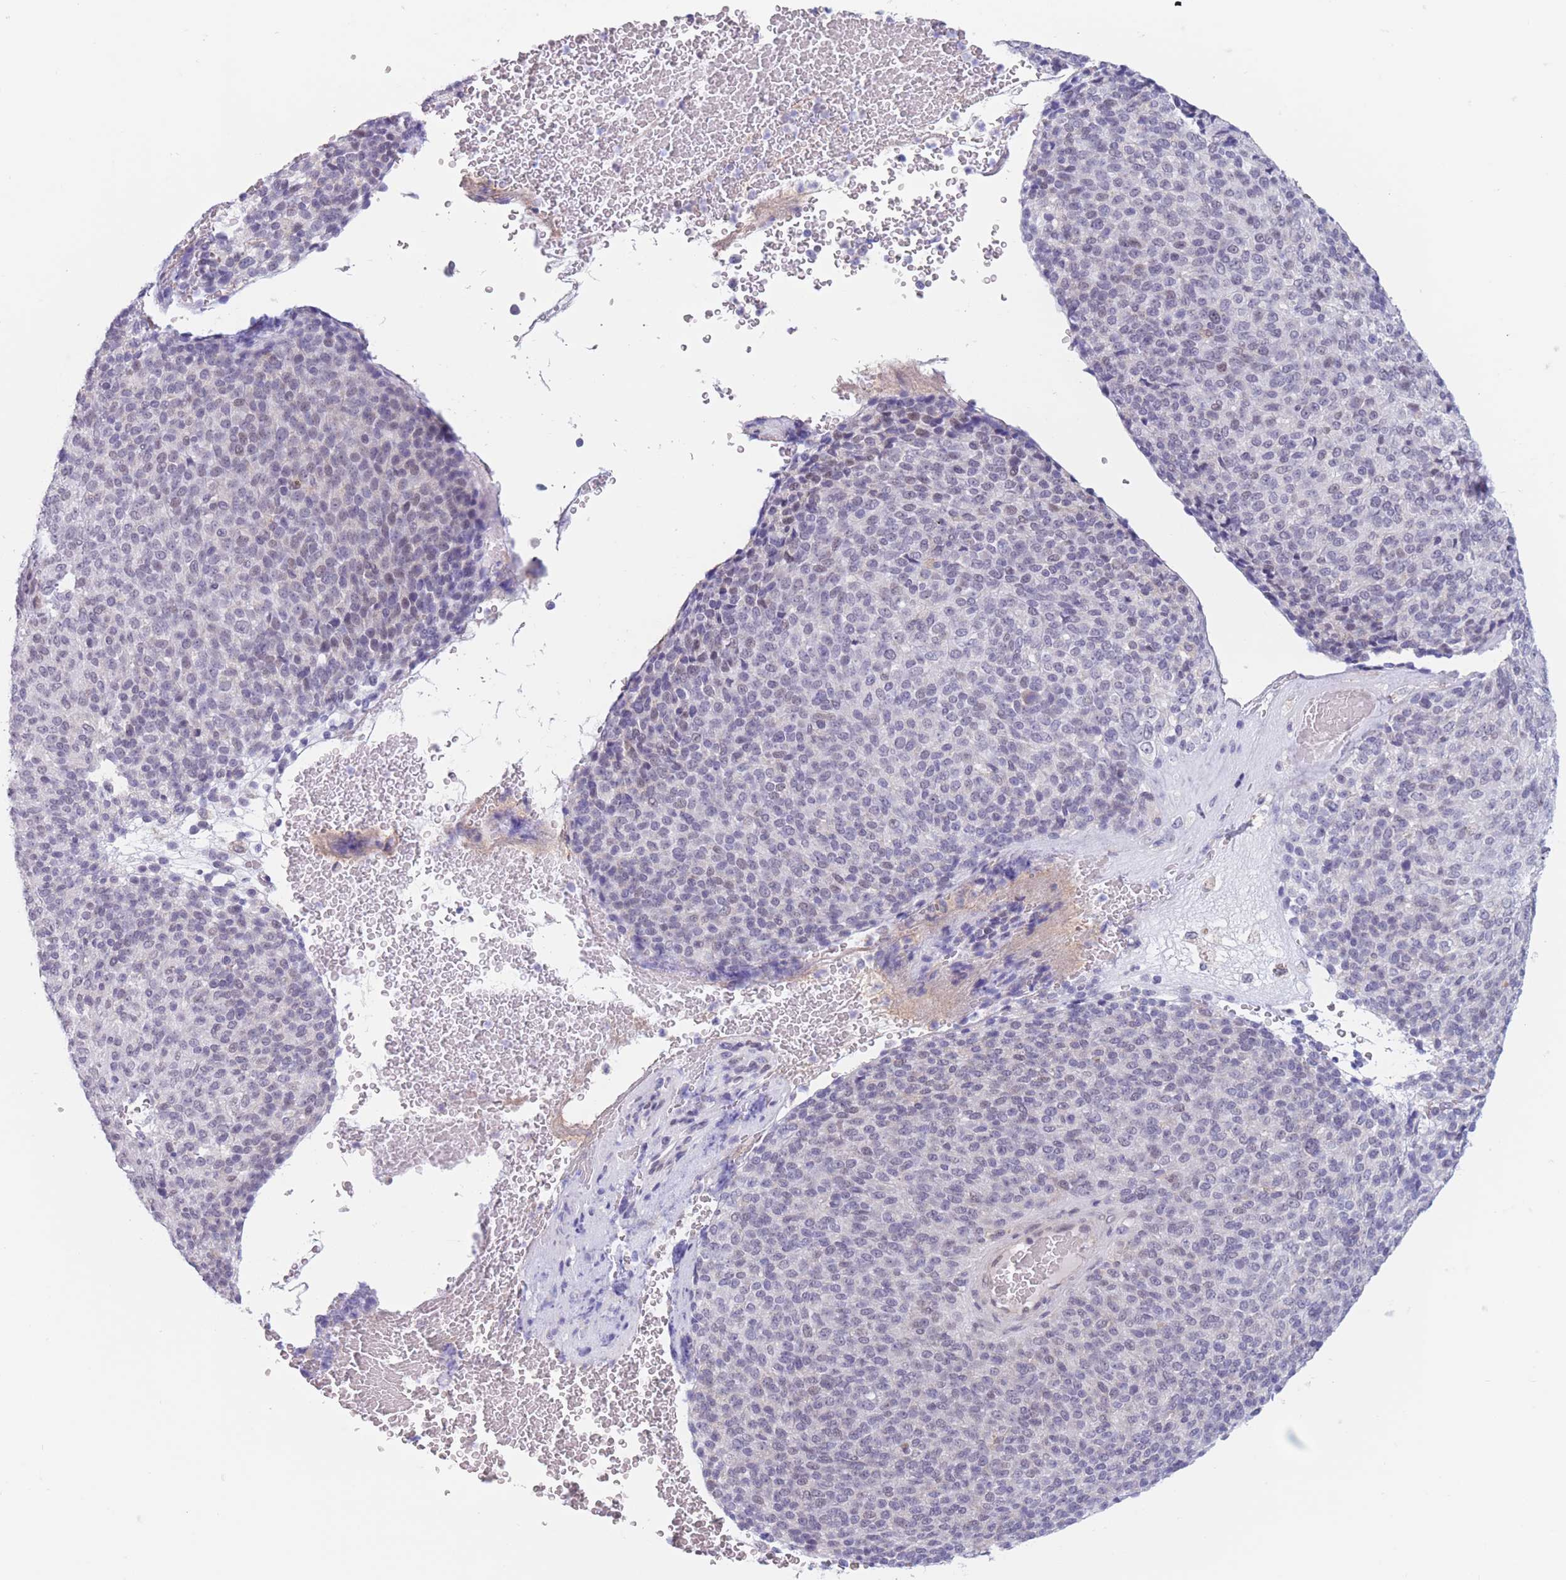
{"staining": {"intensity": "negative", "quantity": "none", "location": "none"}, "tissue": "melanoma", "cell_type": "Tumor cells", "image_type": "cancer", "snomed": [{"axis": "morphology", "description": "Malignant melanoma, Metastatic site"}, {"axis": "topography", "description": "Brain"}], "caption": "Immunohistochemical staining of human malignant melanoma (metastatic site) exhibits no significant expression in tumor cells. (Brightfield microscopy of DAB (3,3'-diaminobenzidine) IHC at high magnification).", "gene": "PODXL", "patient": {"sex": "female", "age": 56}}